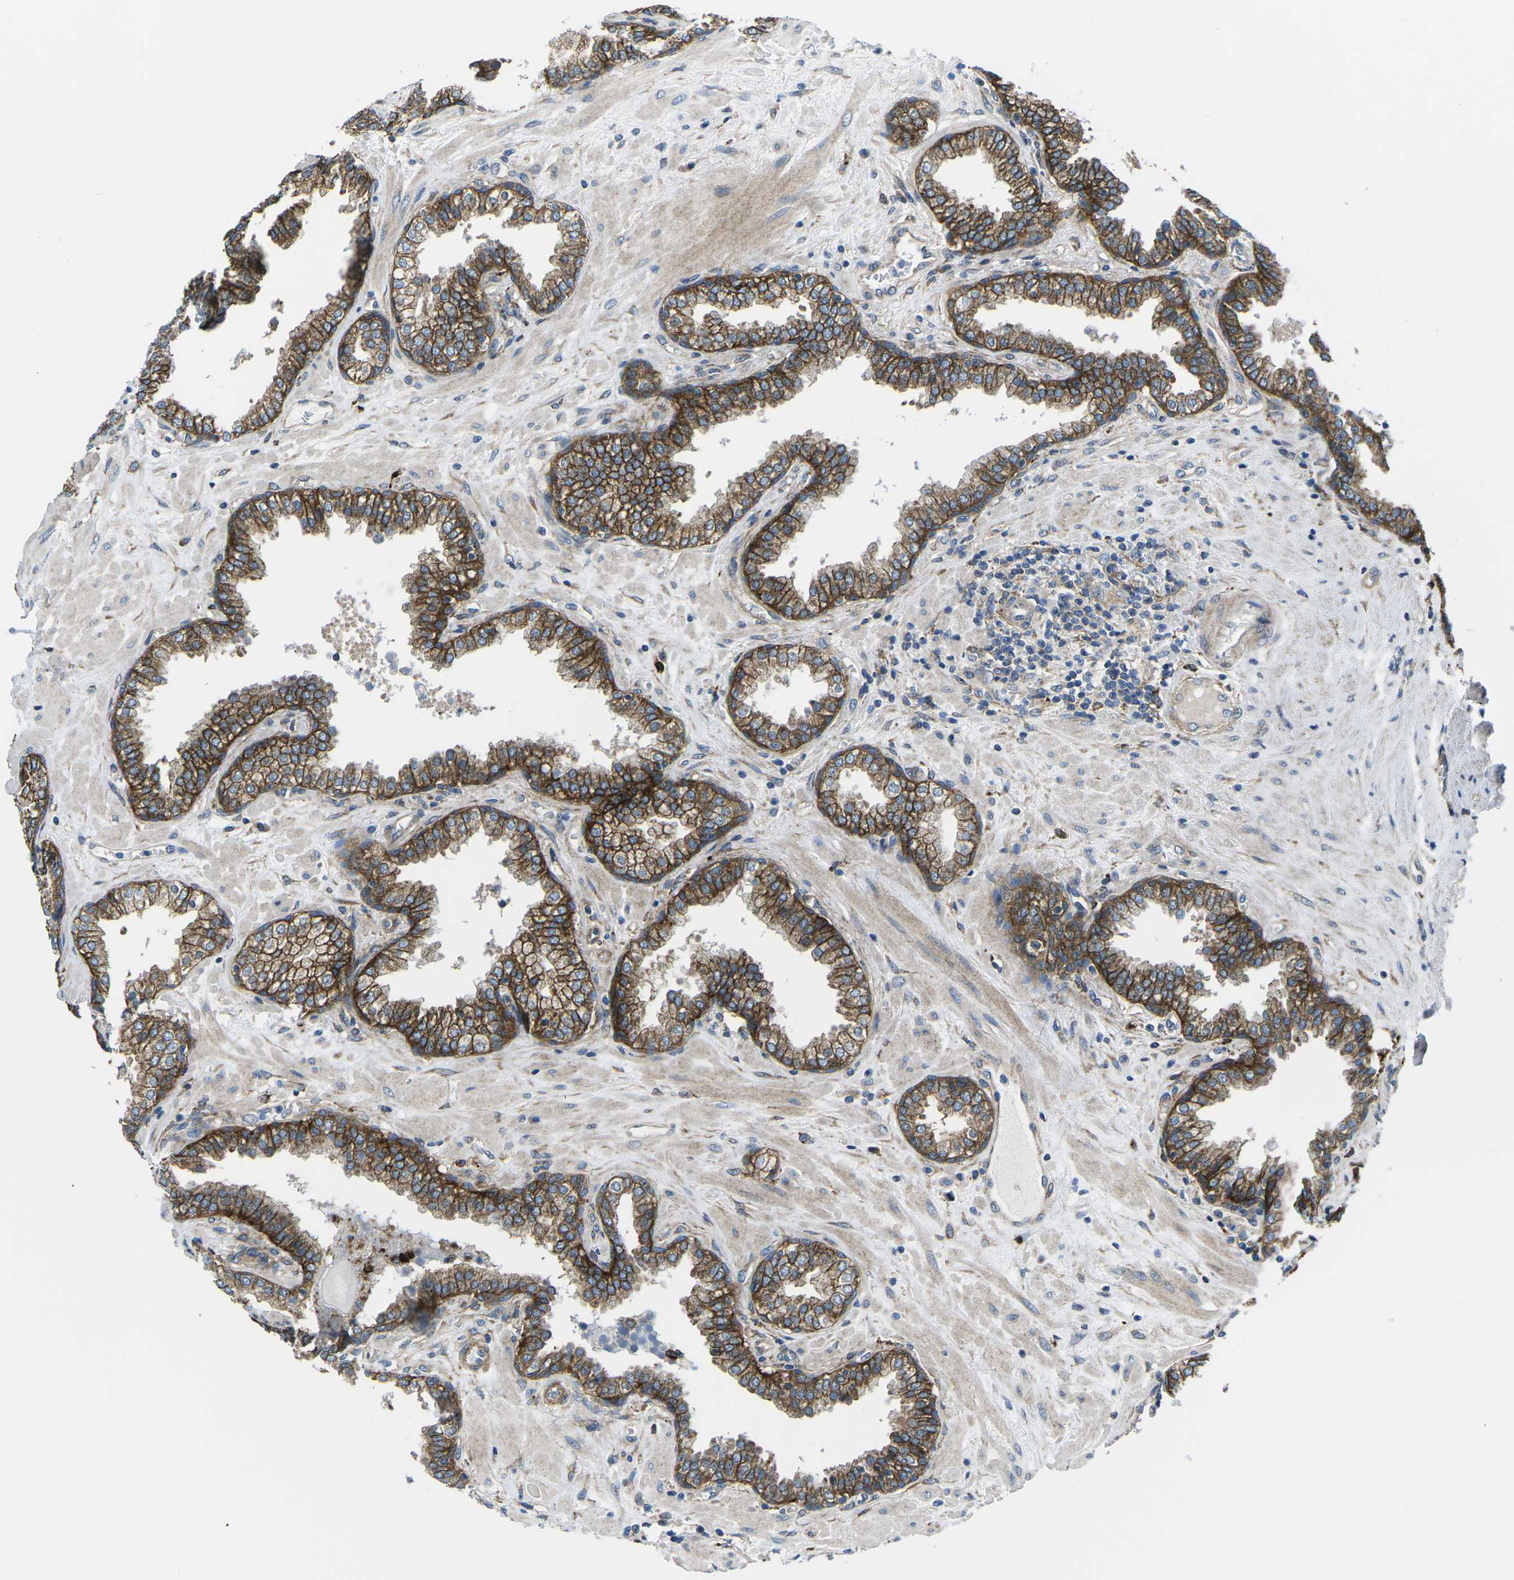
{"staining": {"intensity": "strong", "quantity": ">75%", "location": "cytoplasmic/membranous"}, "tissue": "prostate", "cell_type": "Glandular cells", "image_type": "normal", "snomed": [{"axis": "morphology", "description": "Normal tissue, NOS"}, {"axis": "topography", "description": "Prostate"}], "caption": "Immunohistochemistry histopathology image of normal human prostate stained for a protein (brown), which displays high levels of strong cytoplasmic/membranous positivity in approximately >75% of glandular cells.", "gene": "DLG1", "patient": {"sex": "male", "age": 51}}